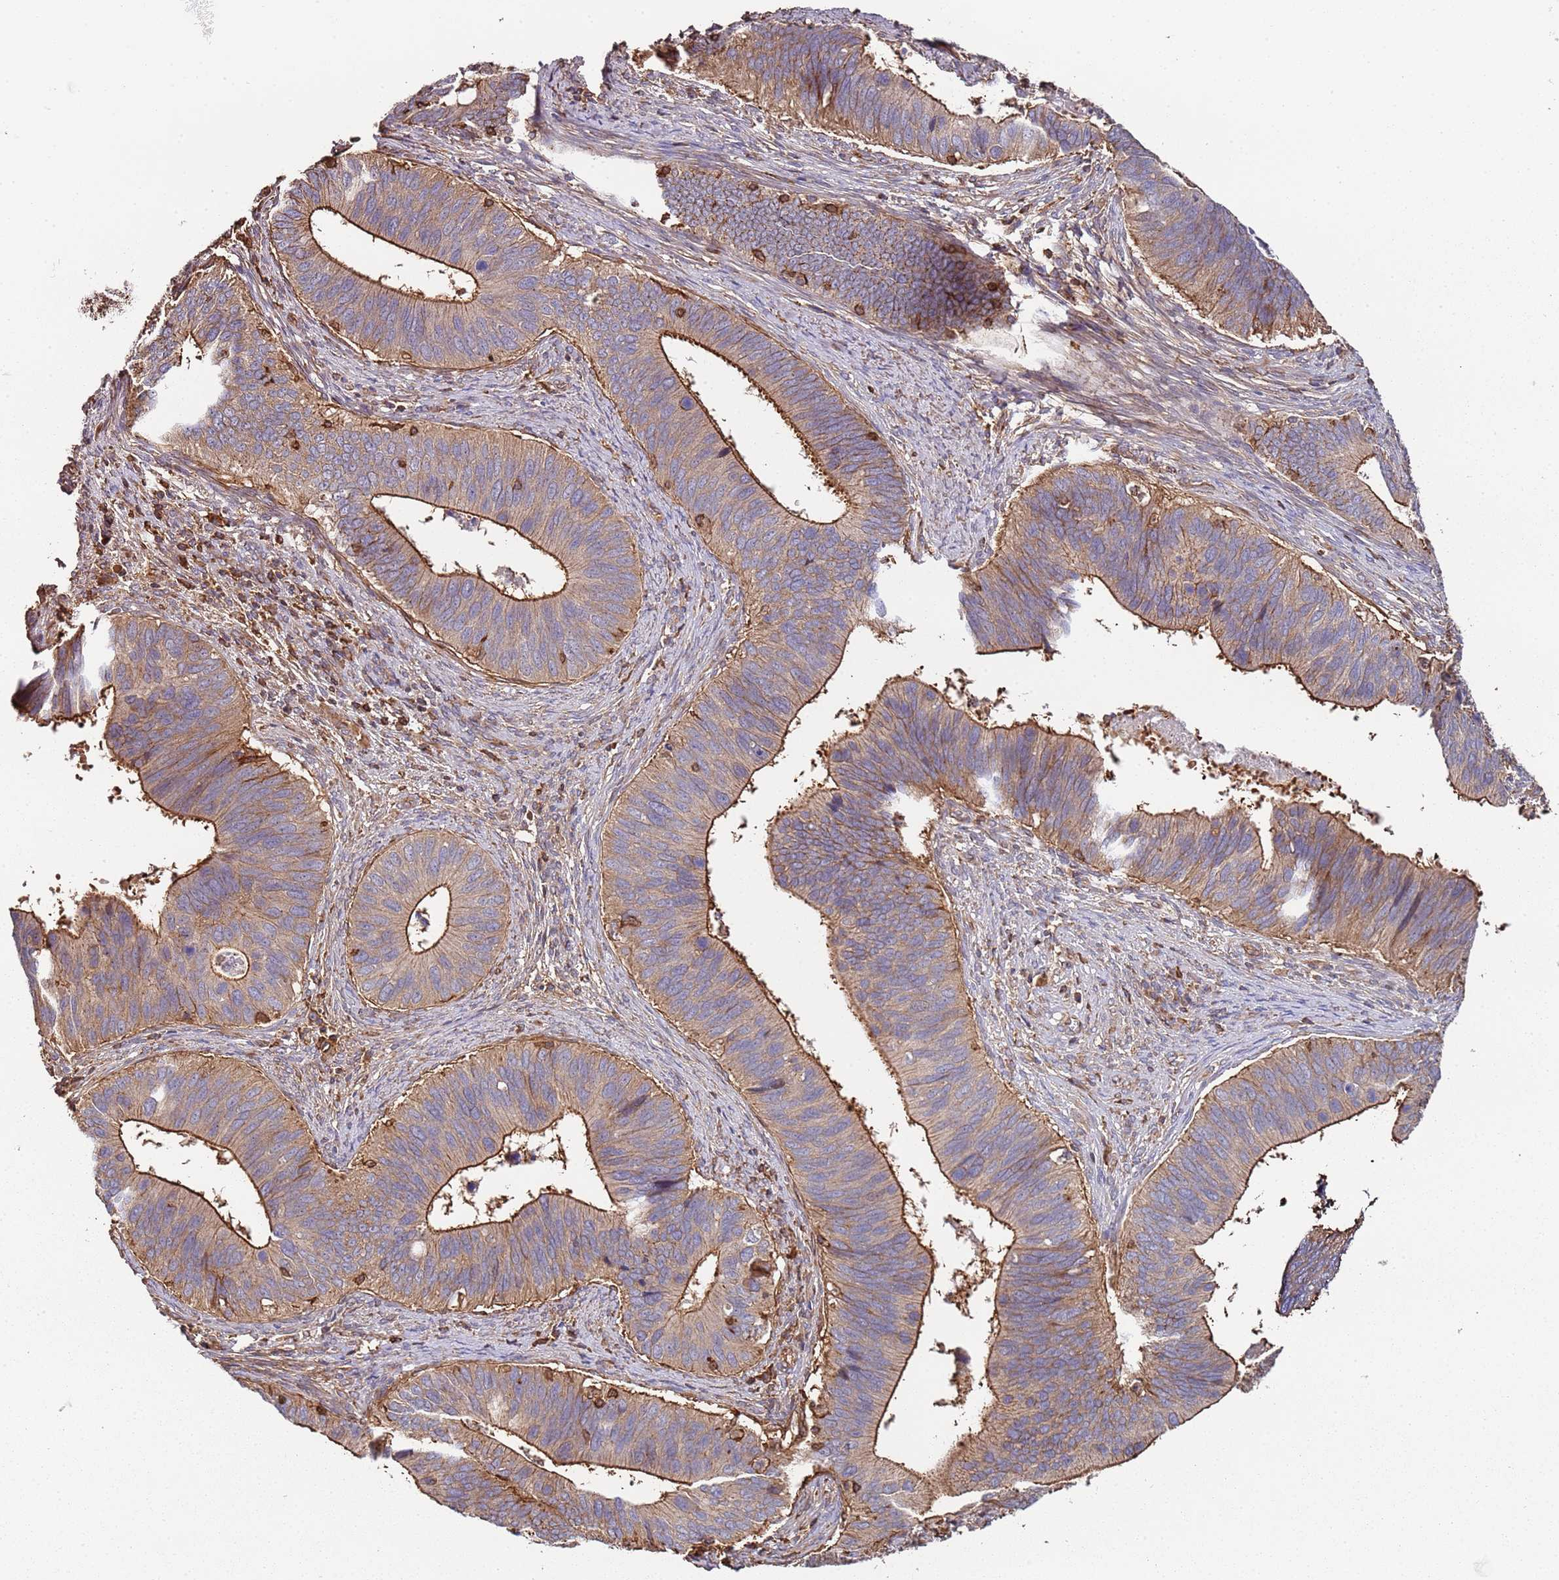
{"staining": {"intensity": "strong", "quantity": "25%-75%", "location": "cytoplasmic/membranous"}, "tissue": "cervical cancer", "cell_type": "Tumor cells", "image_type": "cancer", "snomed": [{"axis": "morphology", "description": "Adenocarcinoma, NOS"}, {"axis": "topography", "description": "Cervix"}], "caption": "DAB (3,3'-diaminobenzidine) immunohistochemical staining of cervical cancer (adenocarcinoma) shows strong cytoplasmic/membranous protein positivity in approximately 25%-75% of tumor cells. (Brightfield microscopy of DAB IHC at high magnification).", "gene": "CYP2U1", "patient": {"sex": "female", "age": 42}}